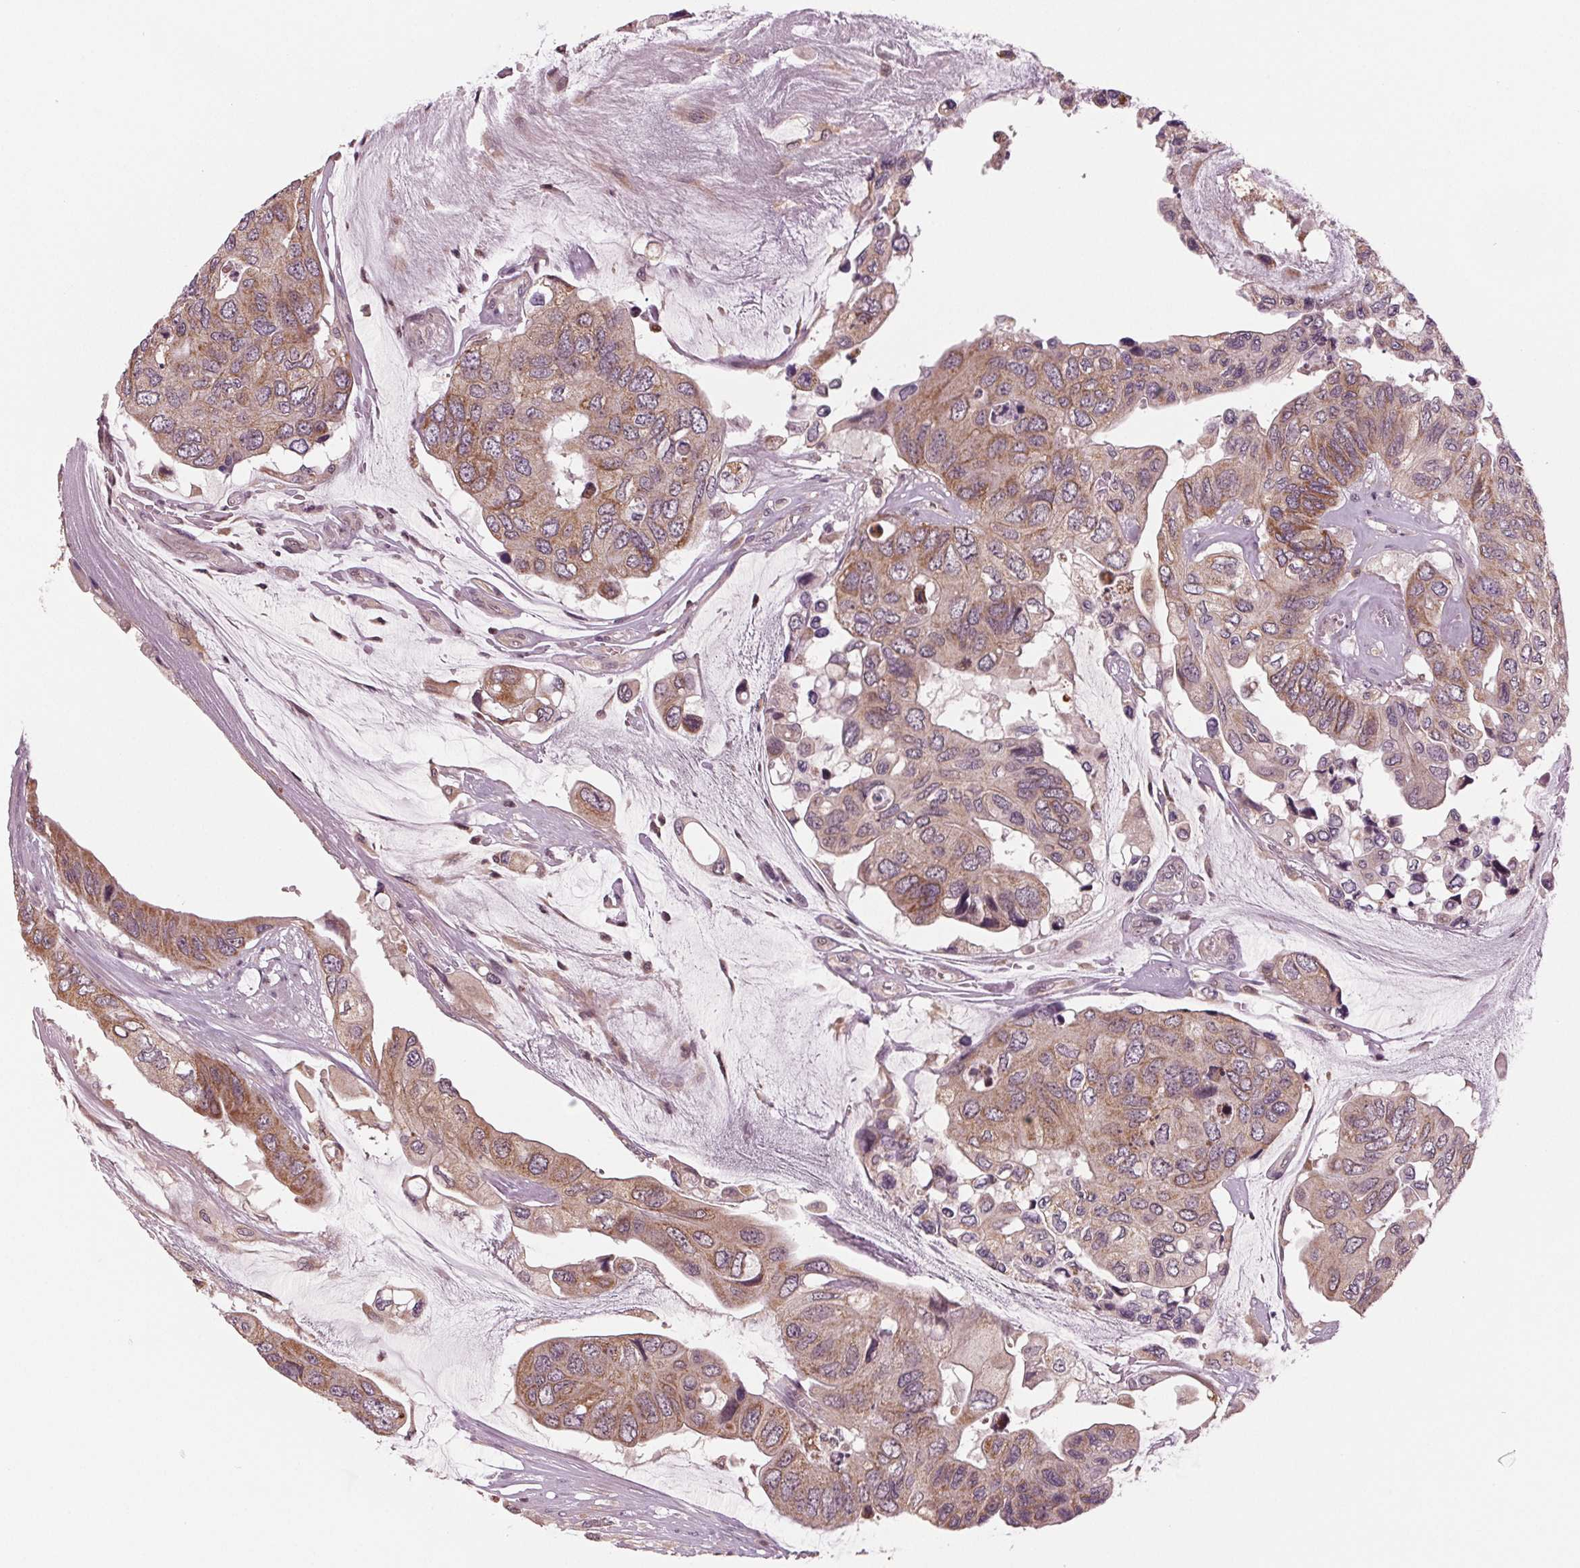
{"staining": {"intensity": "weak", "quantity": "25%-75%", "location": "cytoplasmic/membranous"}, "tissue": "colorectal cancer", "cell_type": "Tumor cells", "image_type": "cancer", "snomed": [{"axis": "morphology", "description": "Adenocarcinoma, NOS"}, {"axis": "topography", "description": "Rectum"}], "caption": "Brown immunohistochemical staining in colorectal cancer (adenocarcinoma) shows weak cytoplasmic/membranous positivity in about 25%-75% of tumor cells. (DAB (3,3'-diaminobenzidine) IHC, brown staining for protein, blue staining for nuclei).", "gene": "STAT3", "patient": {"sex": "male", "age": 63}}